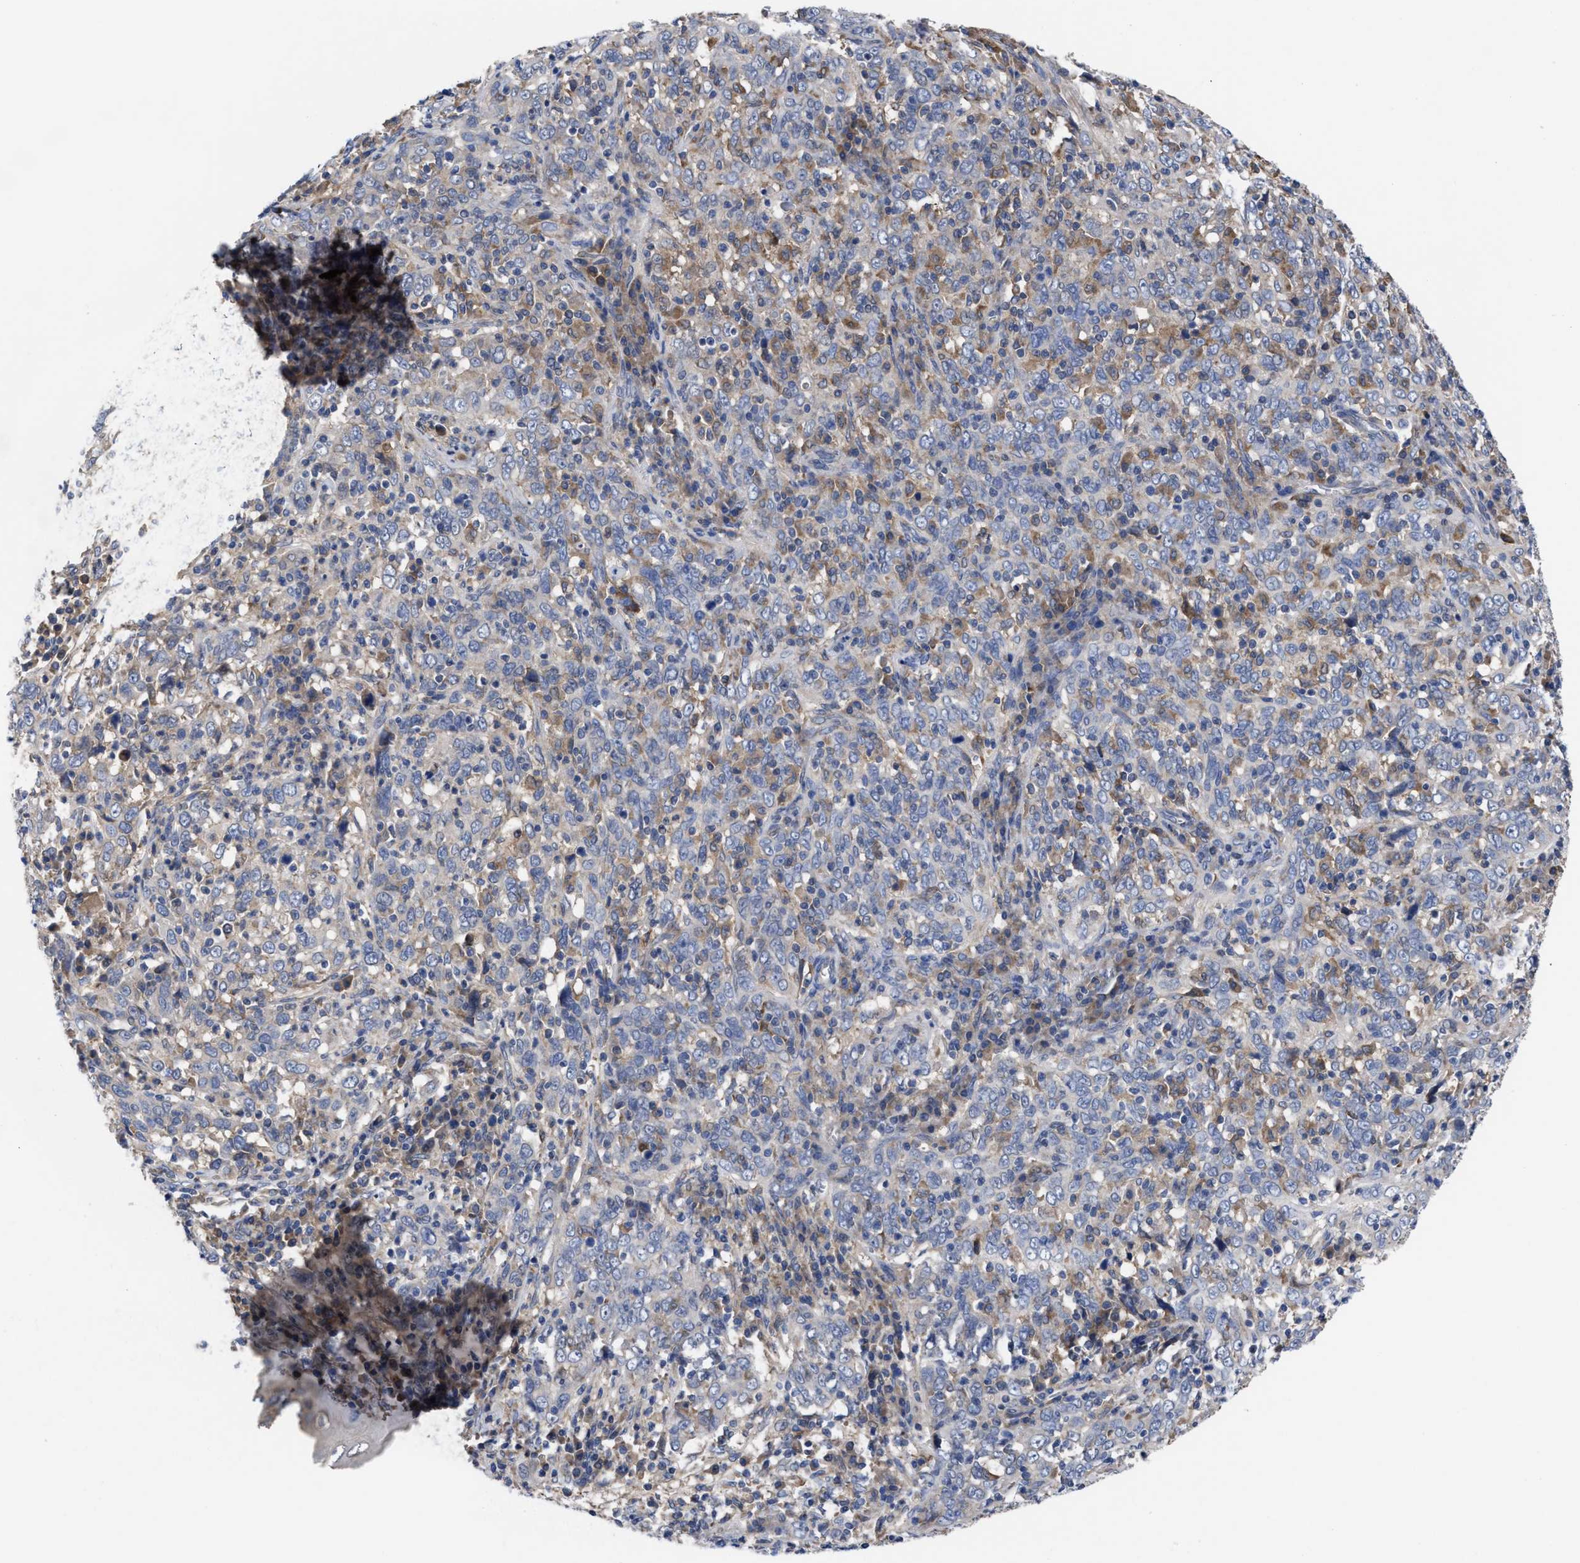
{"staining": {"intensity": "negative", "quantity": "none", "location": "none"}, "tissue": "cervical cancer", "cell_type": "Tumor cells", "image_type": "cancer", "snomed": [{"axis": "morphology", "description": "Squamous cell carcinoma, NOS"}, {"axis": "topography", "description": "Cervix"}], "caption": "This image is of squamous cell carcinoma (cervical) stained with IHC to label a protein in brown with the nuclei are counter-stained blue. There is no positivity in tumor cells.", "gene": "TXNDC17", "patient": {"sex": "female", "age": 46}}